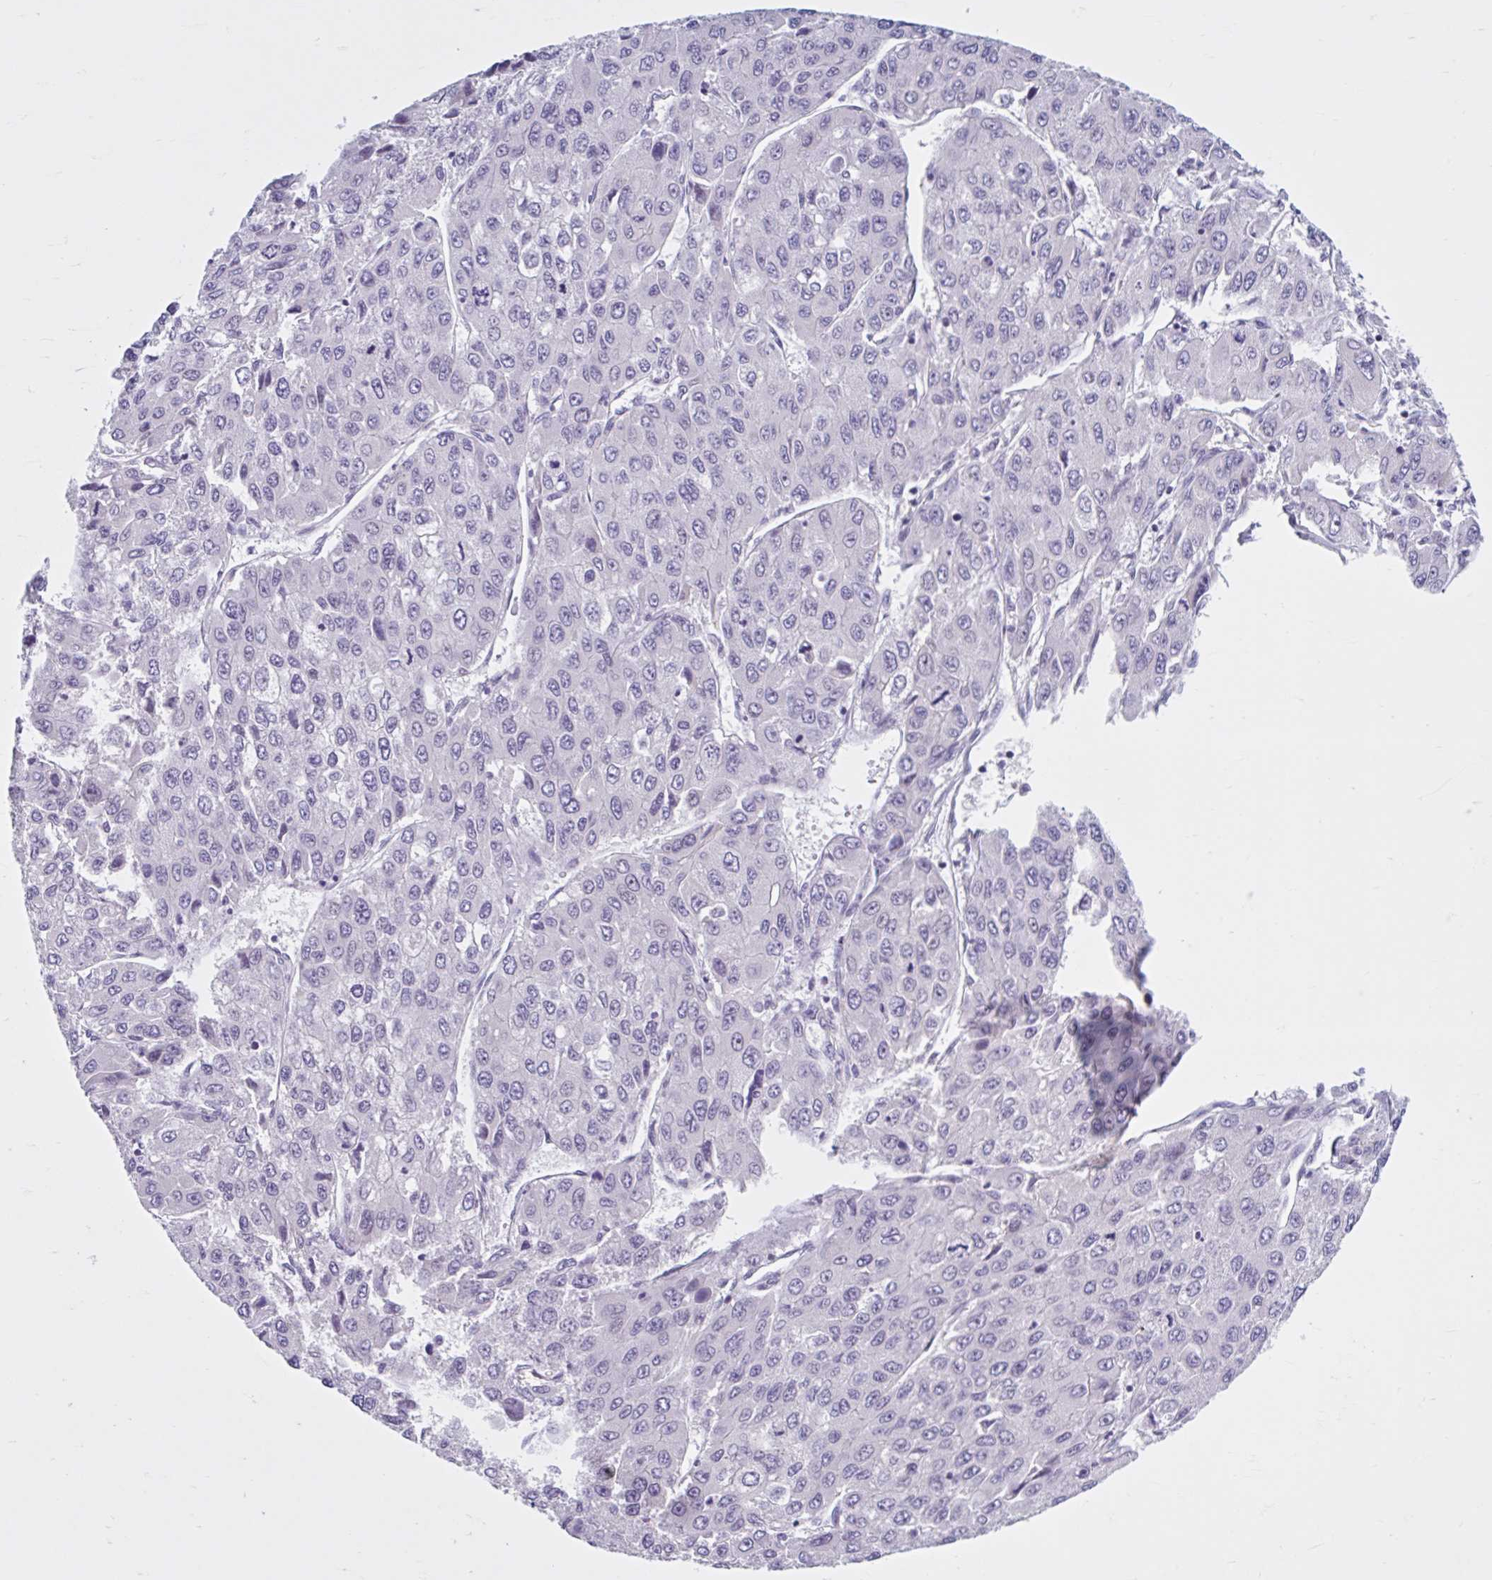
{"staining": {"intensity": "negative", "quantity": "none", "location": "none"}, "tissue": "liver cancer", "cell_type": "Tumor cells", "image_type": "cancer", "snomed": [{"axis": "morphology", "description": "Carcinoma, Hepatocellular, NOS"}, {"axis": "topography", "description": "Liver"}], "caption": "IHC image of neoplastic tissue: human liver hepatocellular carcinoma stained with DAB (3,3'-diaminobenzidine) displays no significant protein staining in tumor cells.", "gene": "FAM153A", "patient": {"sex": "female", "age": 66}}